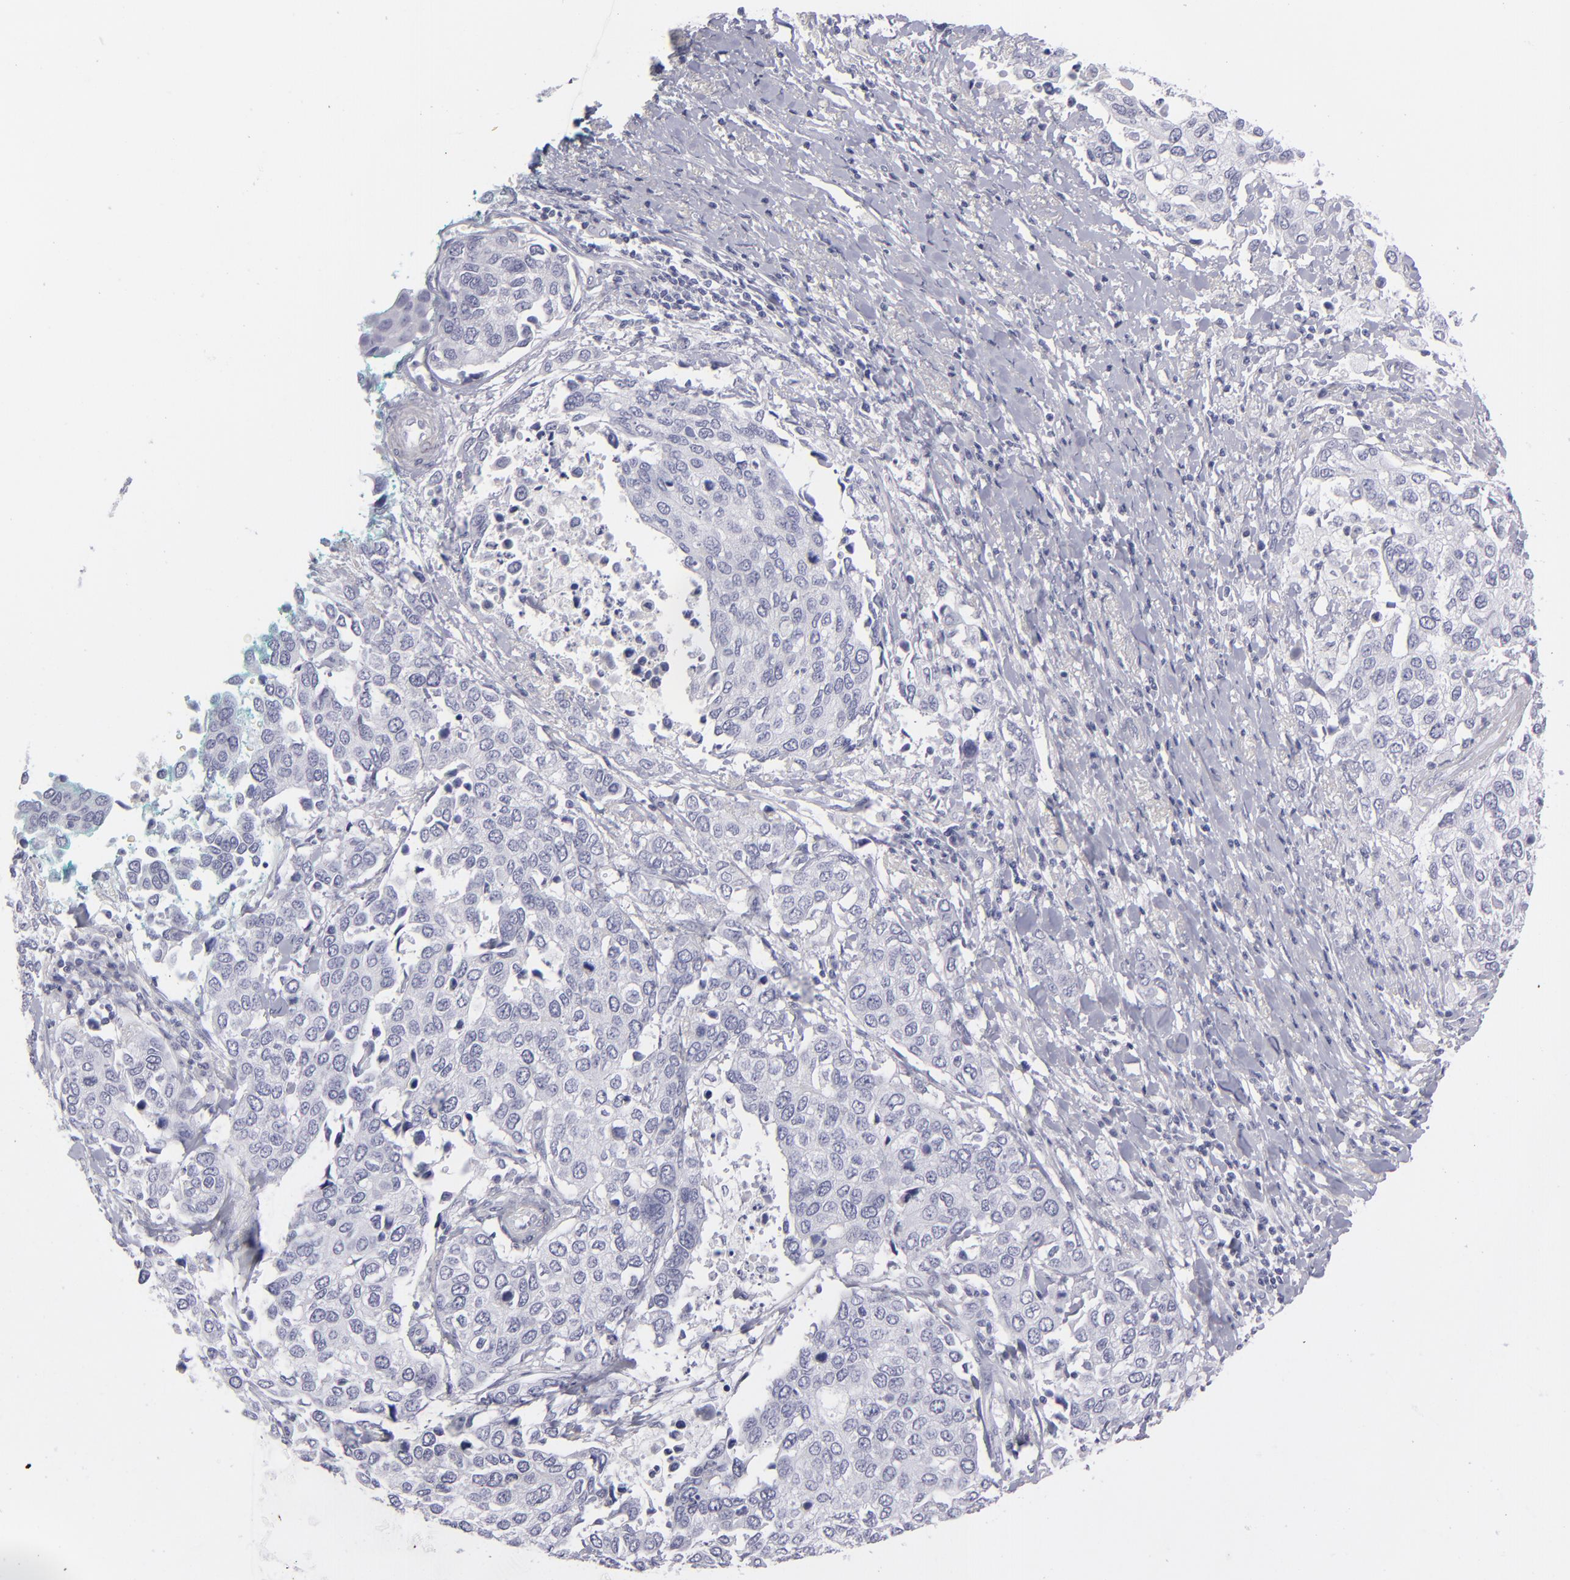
{"staining": {"intensity": "negative", "quantity": "none", "location": "none"}, "tissue": "cervical cancer", "cell_type": "Tumor cells", "image_type": "cancer", "snomed": [{"axis": "morphology", "description": "Squamous cell carcinoma, NOS"}, {"axis": "topography", "description": "Cervix"}], "caption": "Immunohistochemistry of human cervical cancer reveals no positivity in tumor cells.", "gene": "MYH11", "patient": {"sex": "female", "age": 54}}